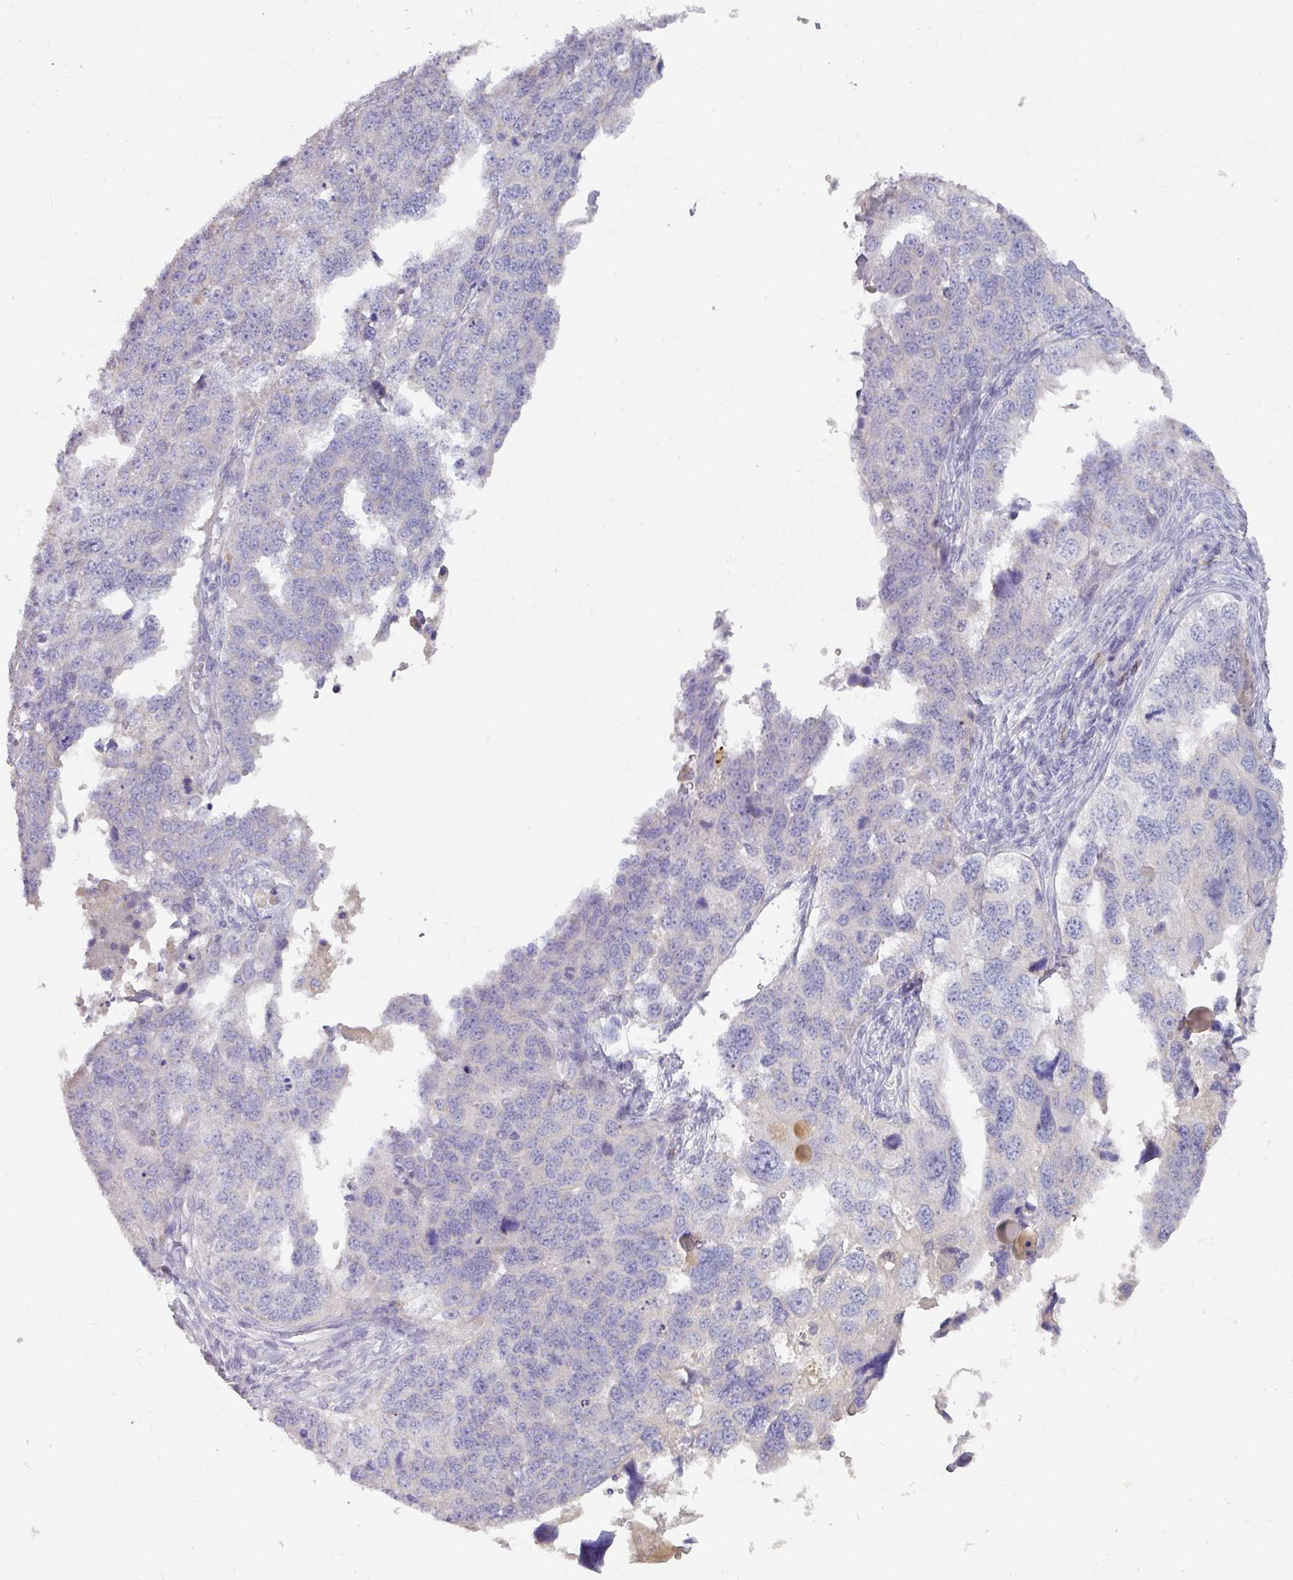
{"staining": {"intensity": "negative", "quantity": "none", "location": "none"}, "tissue": "ovarian cancer", "cell_type": "Tumor cells", "image_type": "cancer", "snomed": [{"axis": "morphology", "description": "Cystadenocarcinoma, serous, NOS"}, {"axis": "topography", "description": "Ovary"}], "caption": "A high-resolution micrograph shows immunohistochemistry (IHC) staining of ovarian serous cystadenocarcinoma, which shows no significant positivity in tumor cells.", "gene": "ZNF266", "patient": {"sex": "female", "age": 76}}